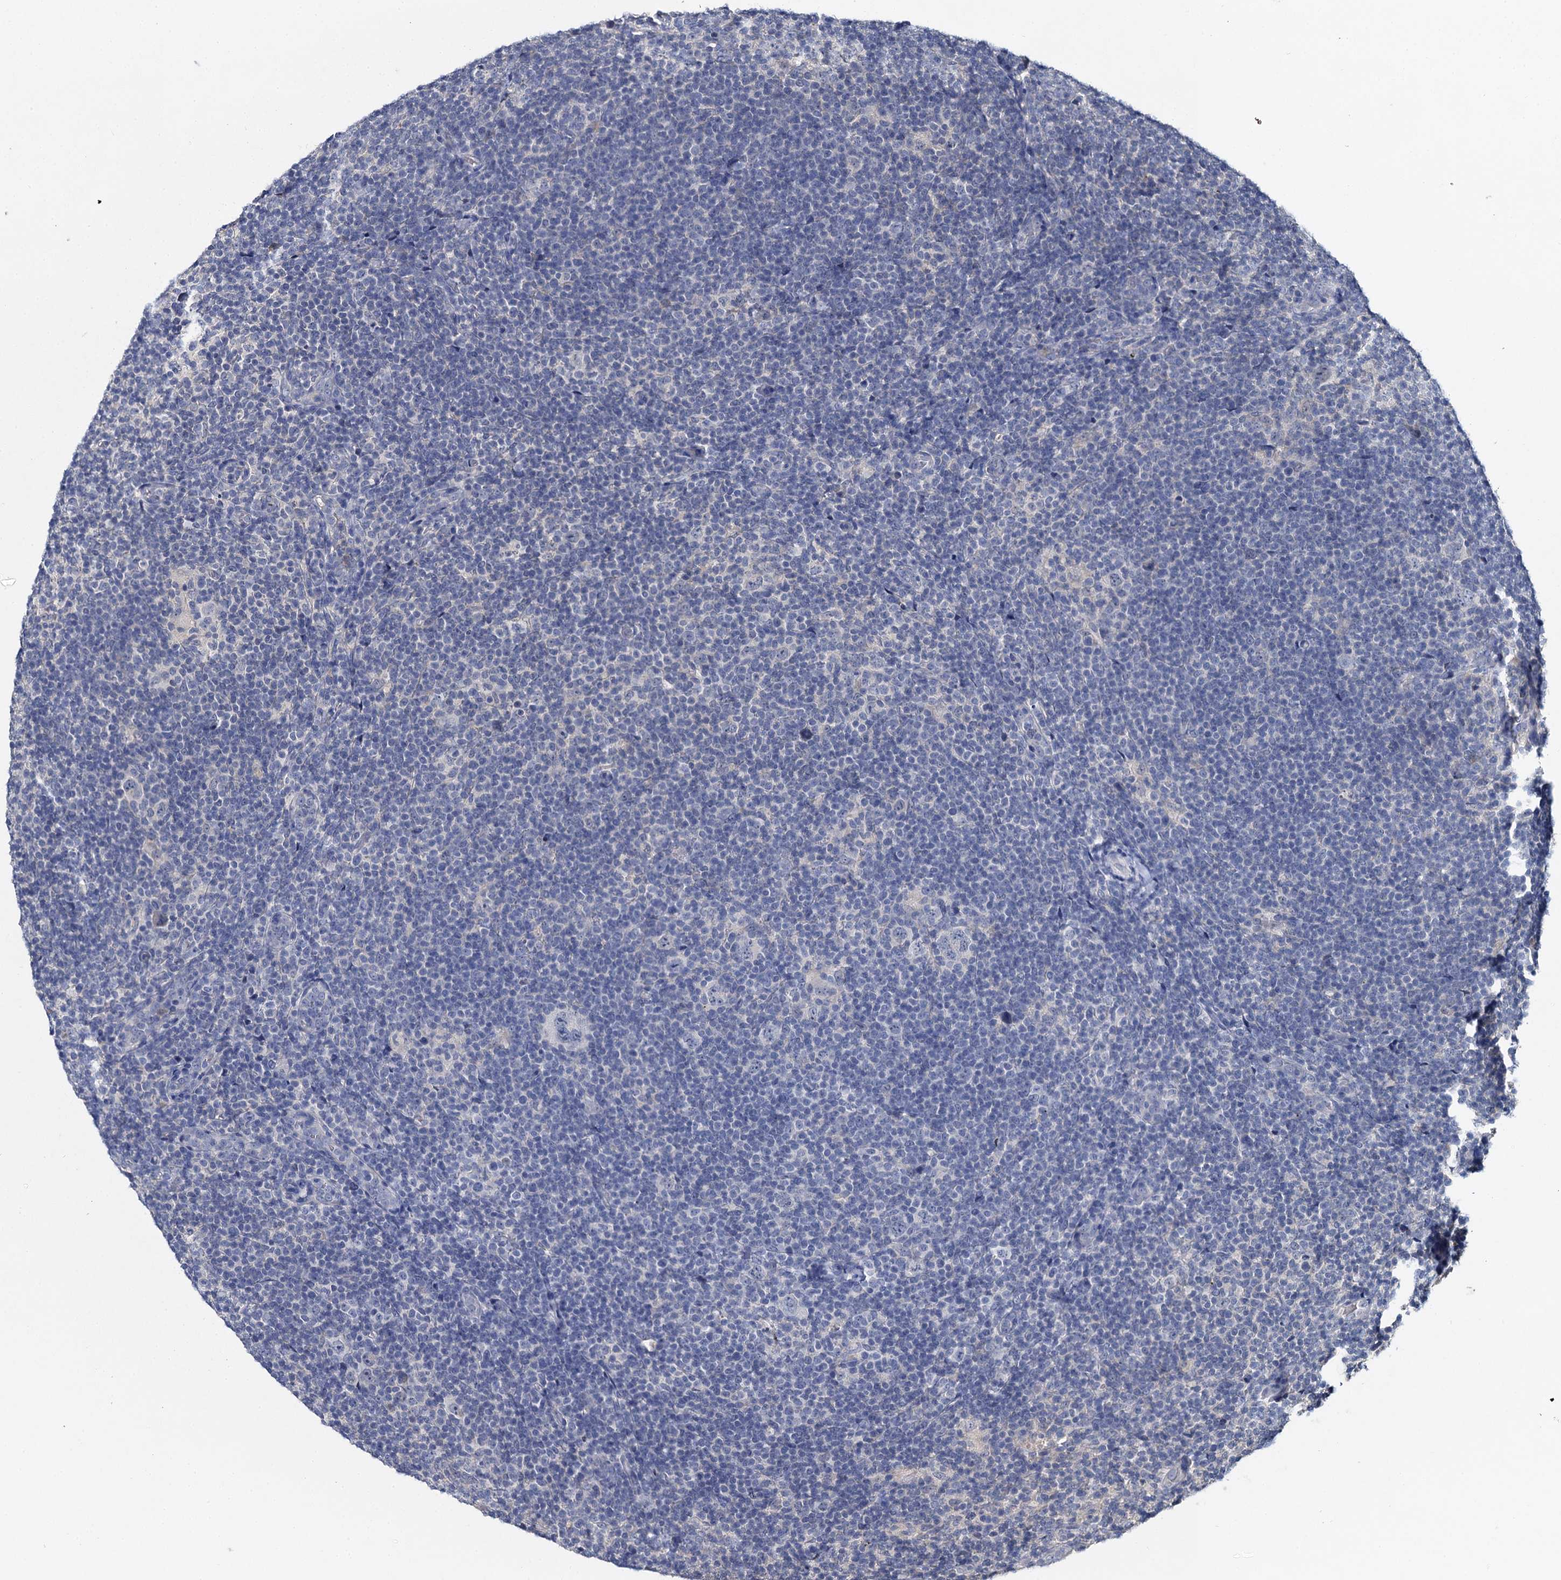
{"staining": {"intensity": "negative", "quantity": "none", "location": "none"}, "tissue": "lymphoma", "cell_type": "Tumor cells", "image_type": "cancer", "snomed": [{"axis": "morphology", "description": "Hodgkin's disease, NOS"}, {"axis": "topography", "description": "Lymph node"}], "caption": "Hodgkin's disease was stained to show a protein in brown. There is no significant expression in tumor cells.", "gene": "SLC11A2", "patient": {"sex": "female", "age": 57}}